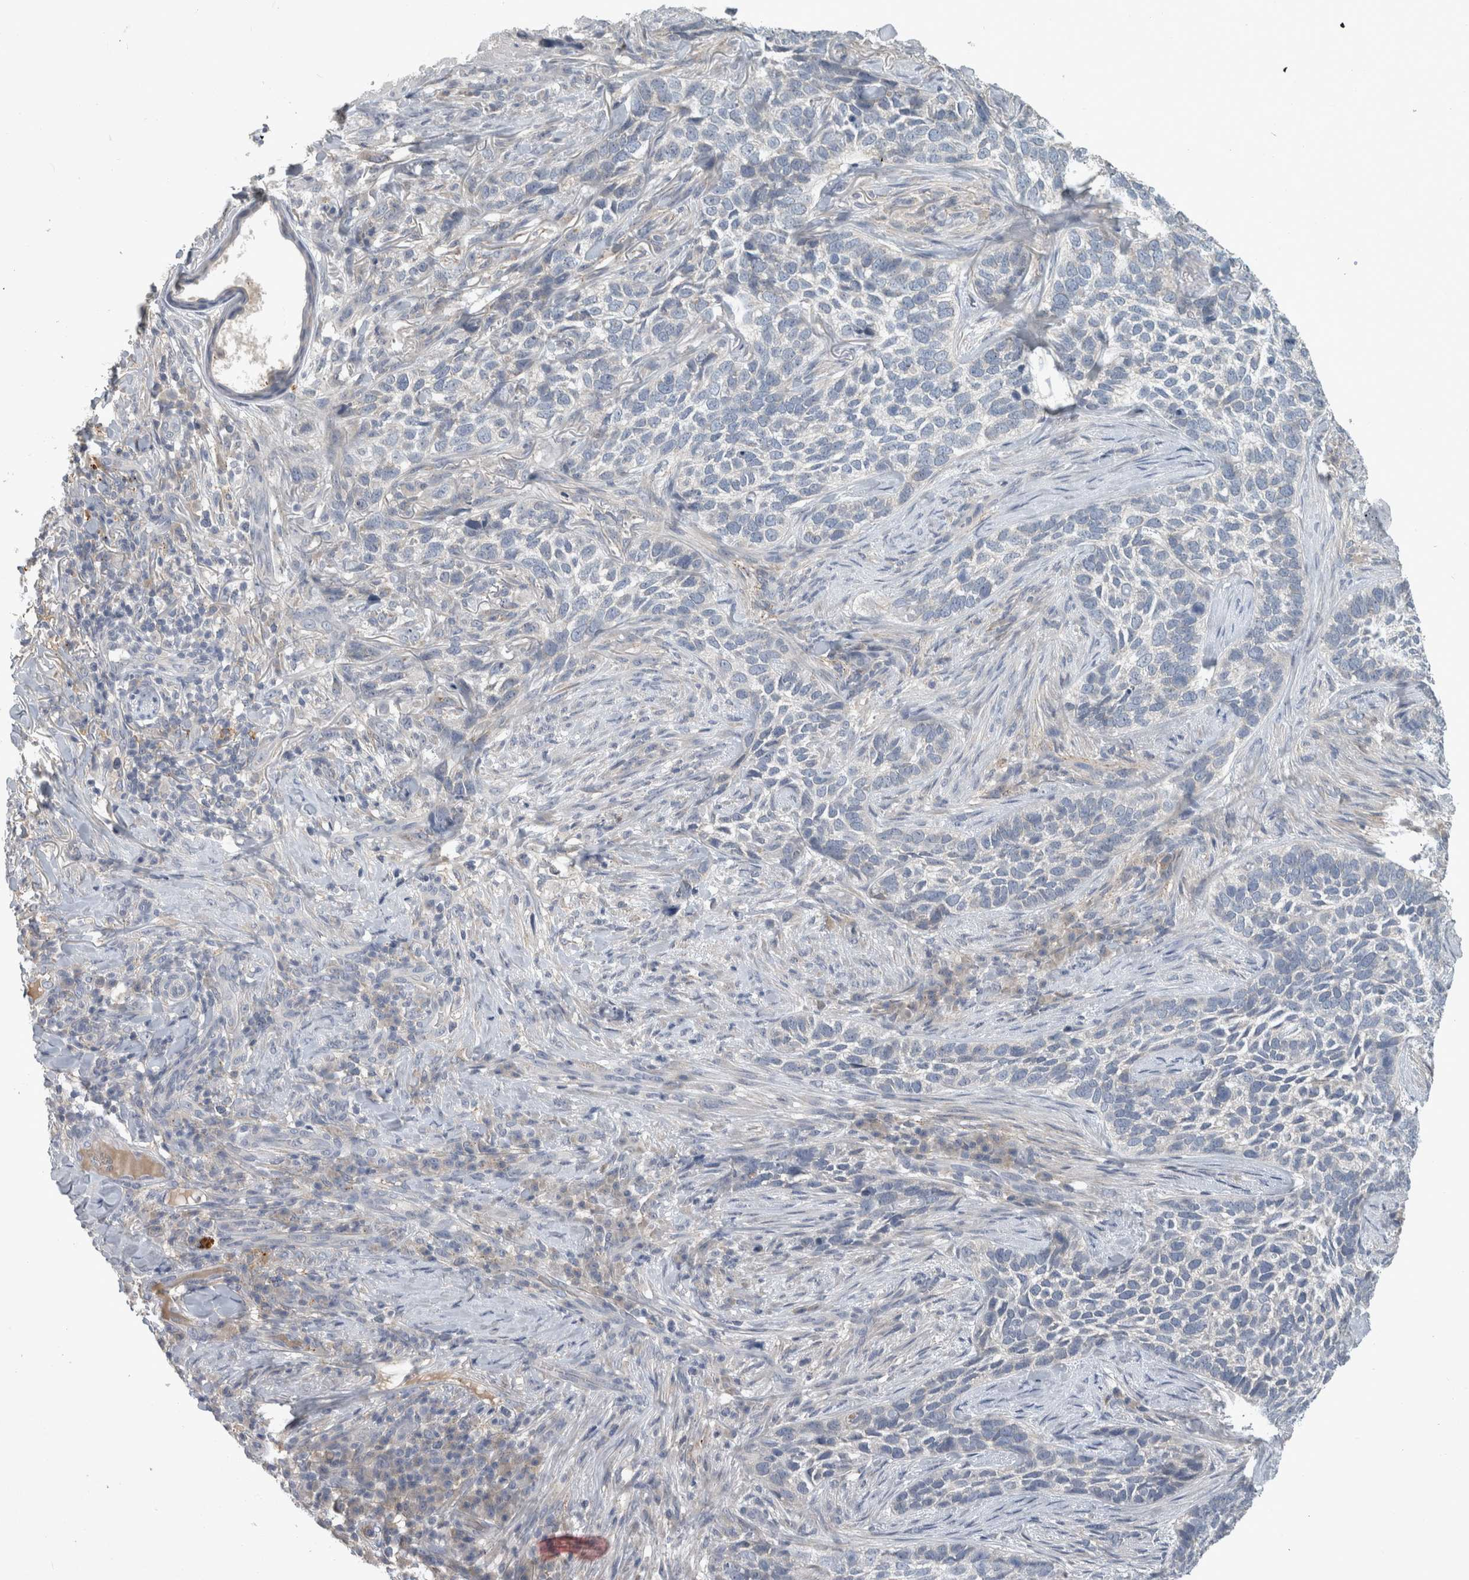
{"staining": {"intensity": "negative", "quantity": "none", "location": "none"}, "tissue": "skin cancer", "cell_type": "Tumor cells", "image_type": "cancer", "snomed": [{"axis": "morphology", "description": "Basal cell carcinoma"}, {"axis": "topography", "description": "Skin"}], "caption": "An image of skin cancer stained for a protein reveals no brown staining in tumor cells.", "gene": "SLC22A11", "patient": {"sex": "female", "age": 64}}